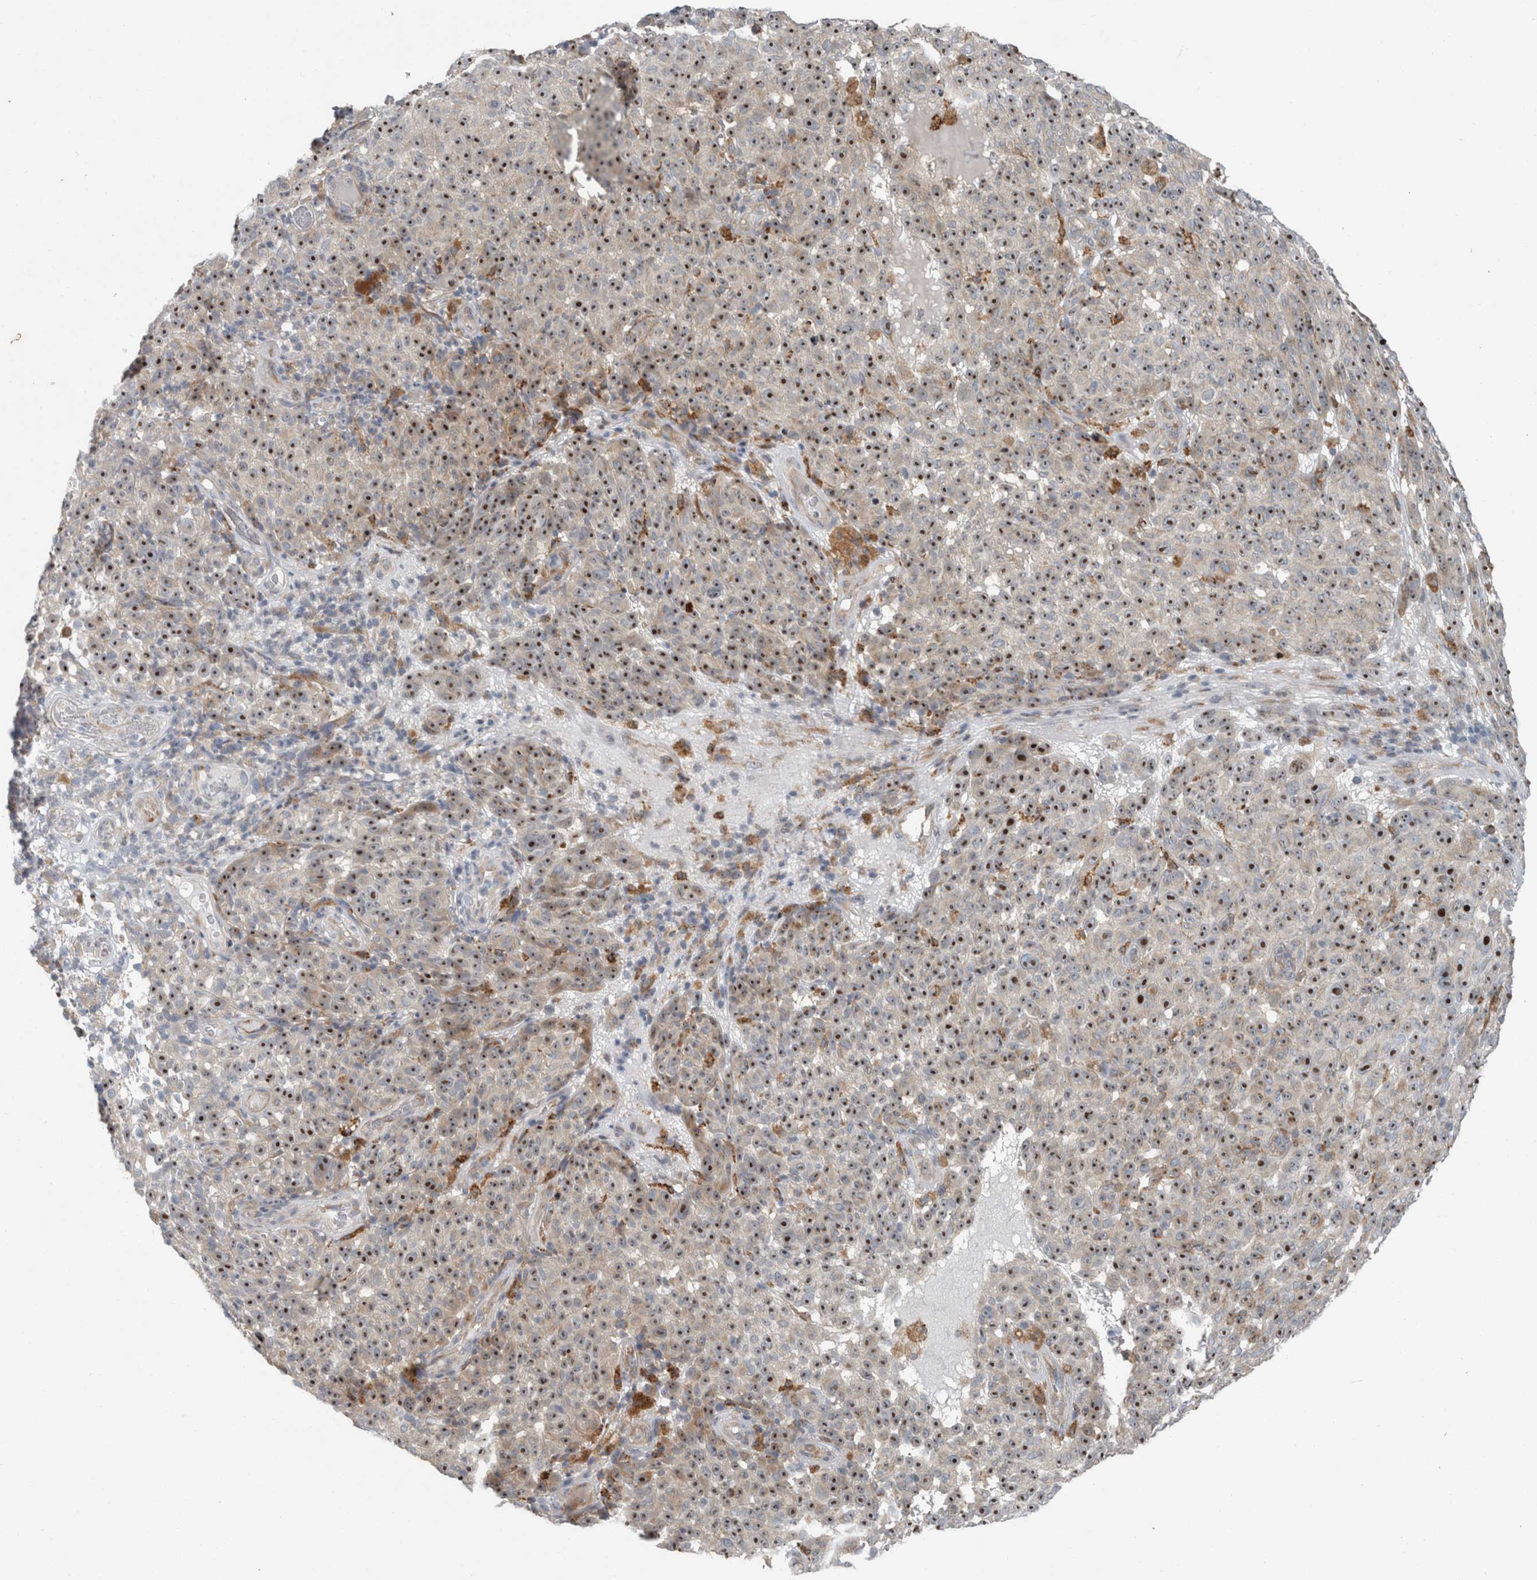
{"staining": {"intensity": "moderate", "quantity": ">75%", "location": "nuclear"}, "tissue": "melanoma", "cell_type": "Tumor cells", "image_type": "cancer", "snomed": [{"axis": "morphology", "description": "Malignant melanoma, NOS"}, {"axis": "topography", "description": "Skin"}], "caption": "Brown immunohistochemical staining in human melanoma displays moderate nuclear staining in approximately >75% of tumor cells. Ihc stains the protein in brown and the nuclei are stained blue.", "gene": "USP25", "patient": {"sex": "female", "age": 82}}